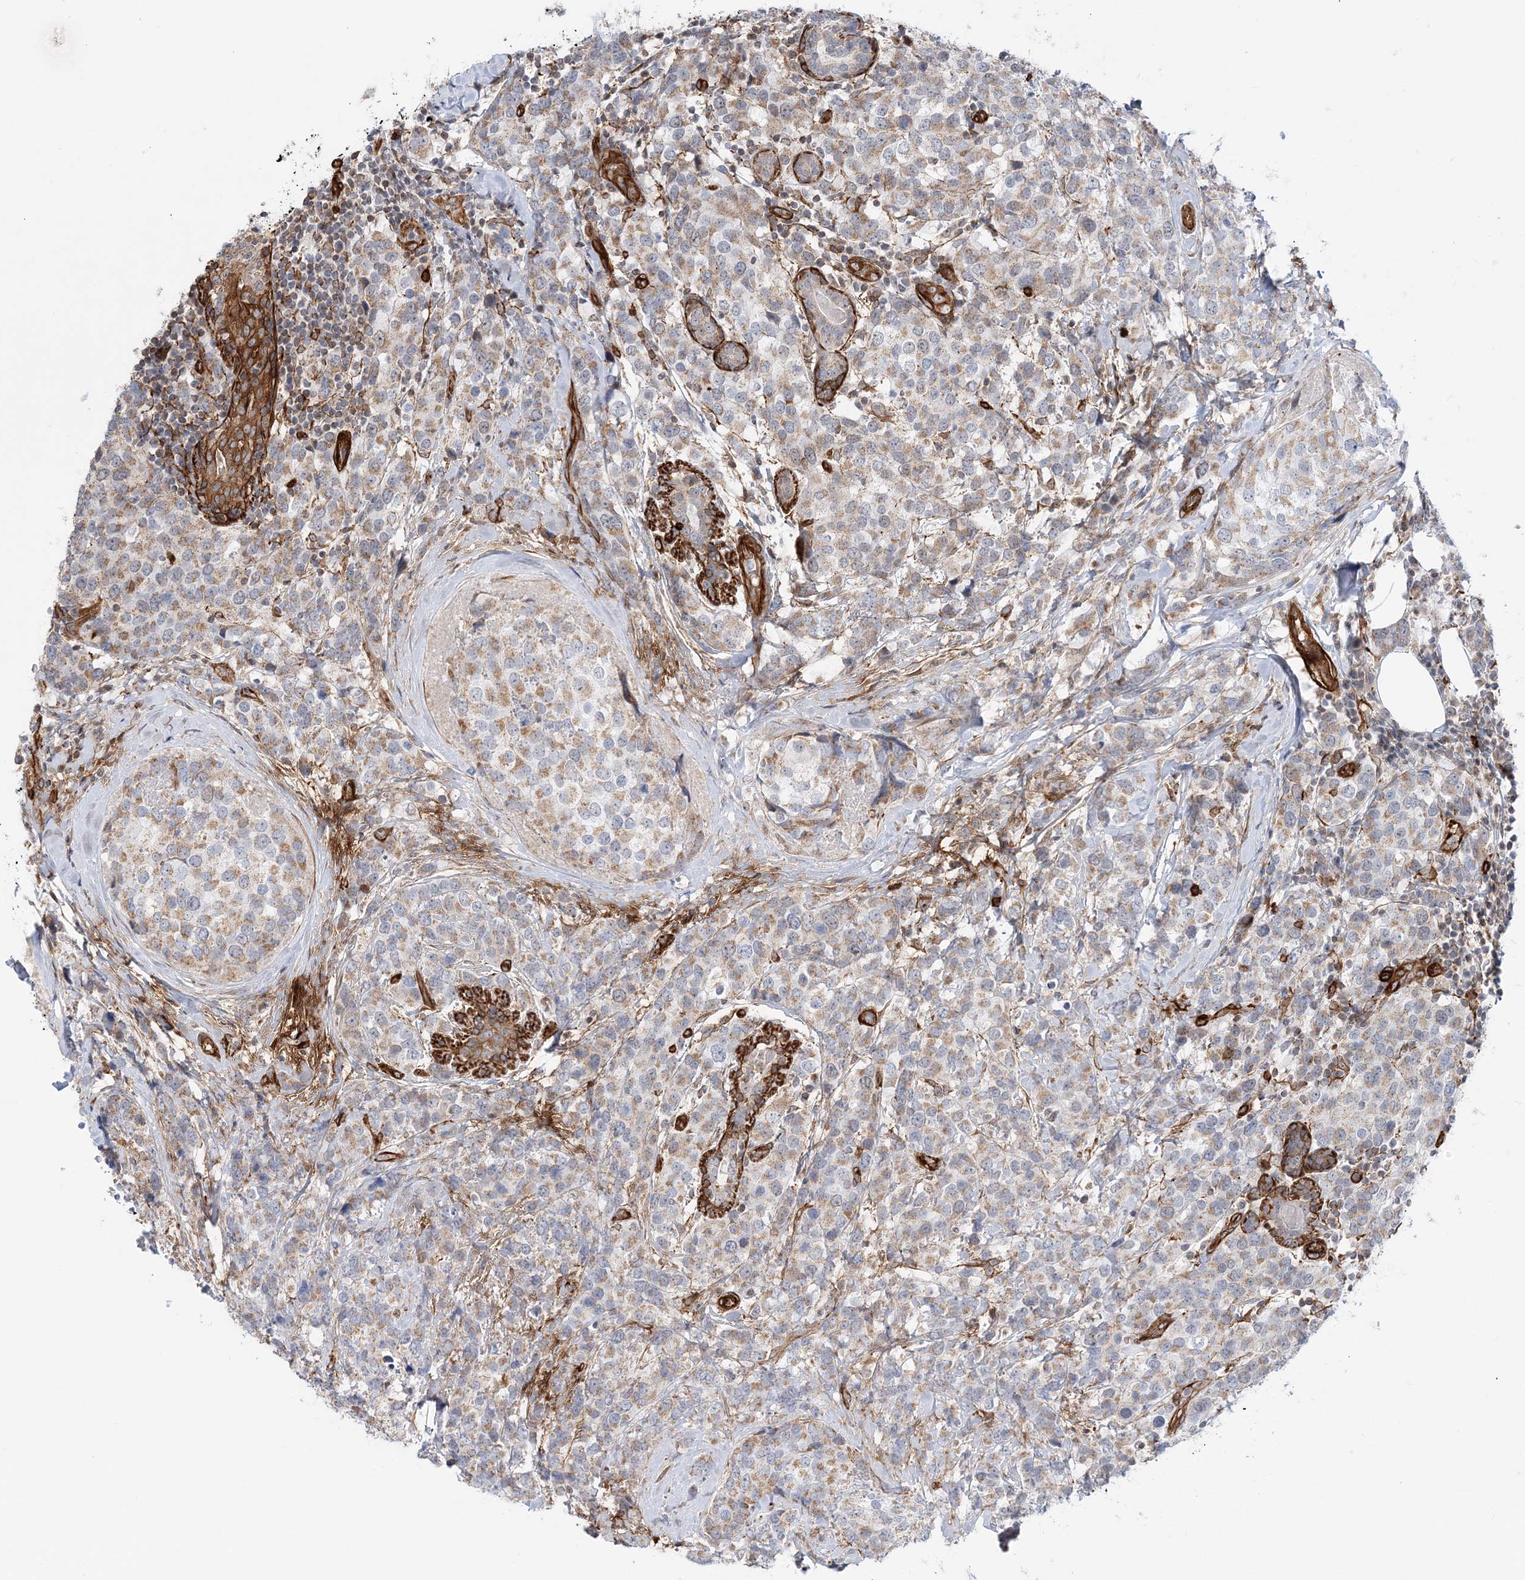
{"staining": {"intensity": "weak", "quantity": ">75%", "location": "cytoplasmic/membranous"}, "tissue": "breast cancer", "cell_type": "Tumor cells", "image_type": "cancer", "snomed": [{"axis": "morphology", "description": "Lobular carcinoma"}, {"axis": "topography", "description": "Breast"}], "caption": "About >75% of tumor cells in breast cancer (lobular carcinoma) show weak cytoplasmic/membranous protein expression as visualized by brown immunohistochemical staining.", "gene": "AFAP1L2", "patient": {"sex": "female", "age": 59}}